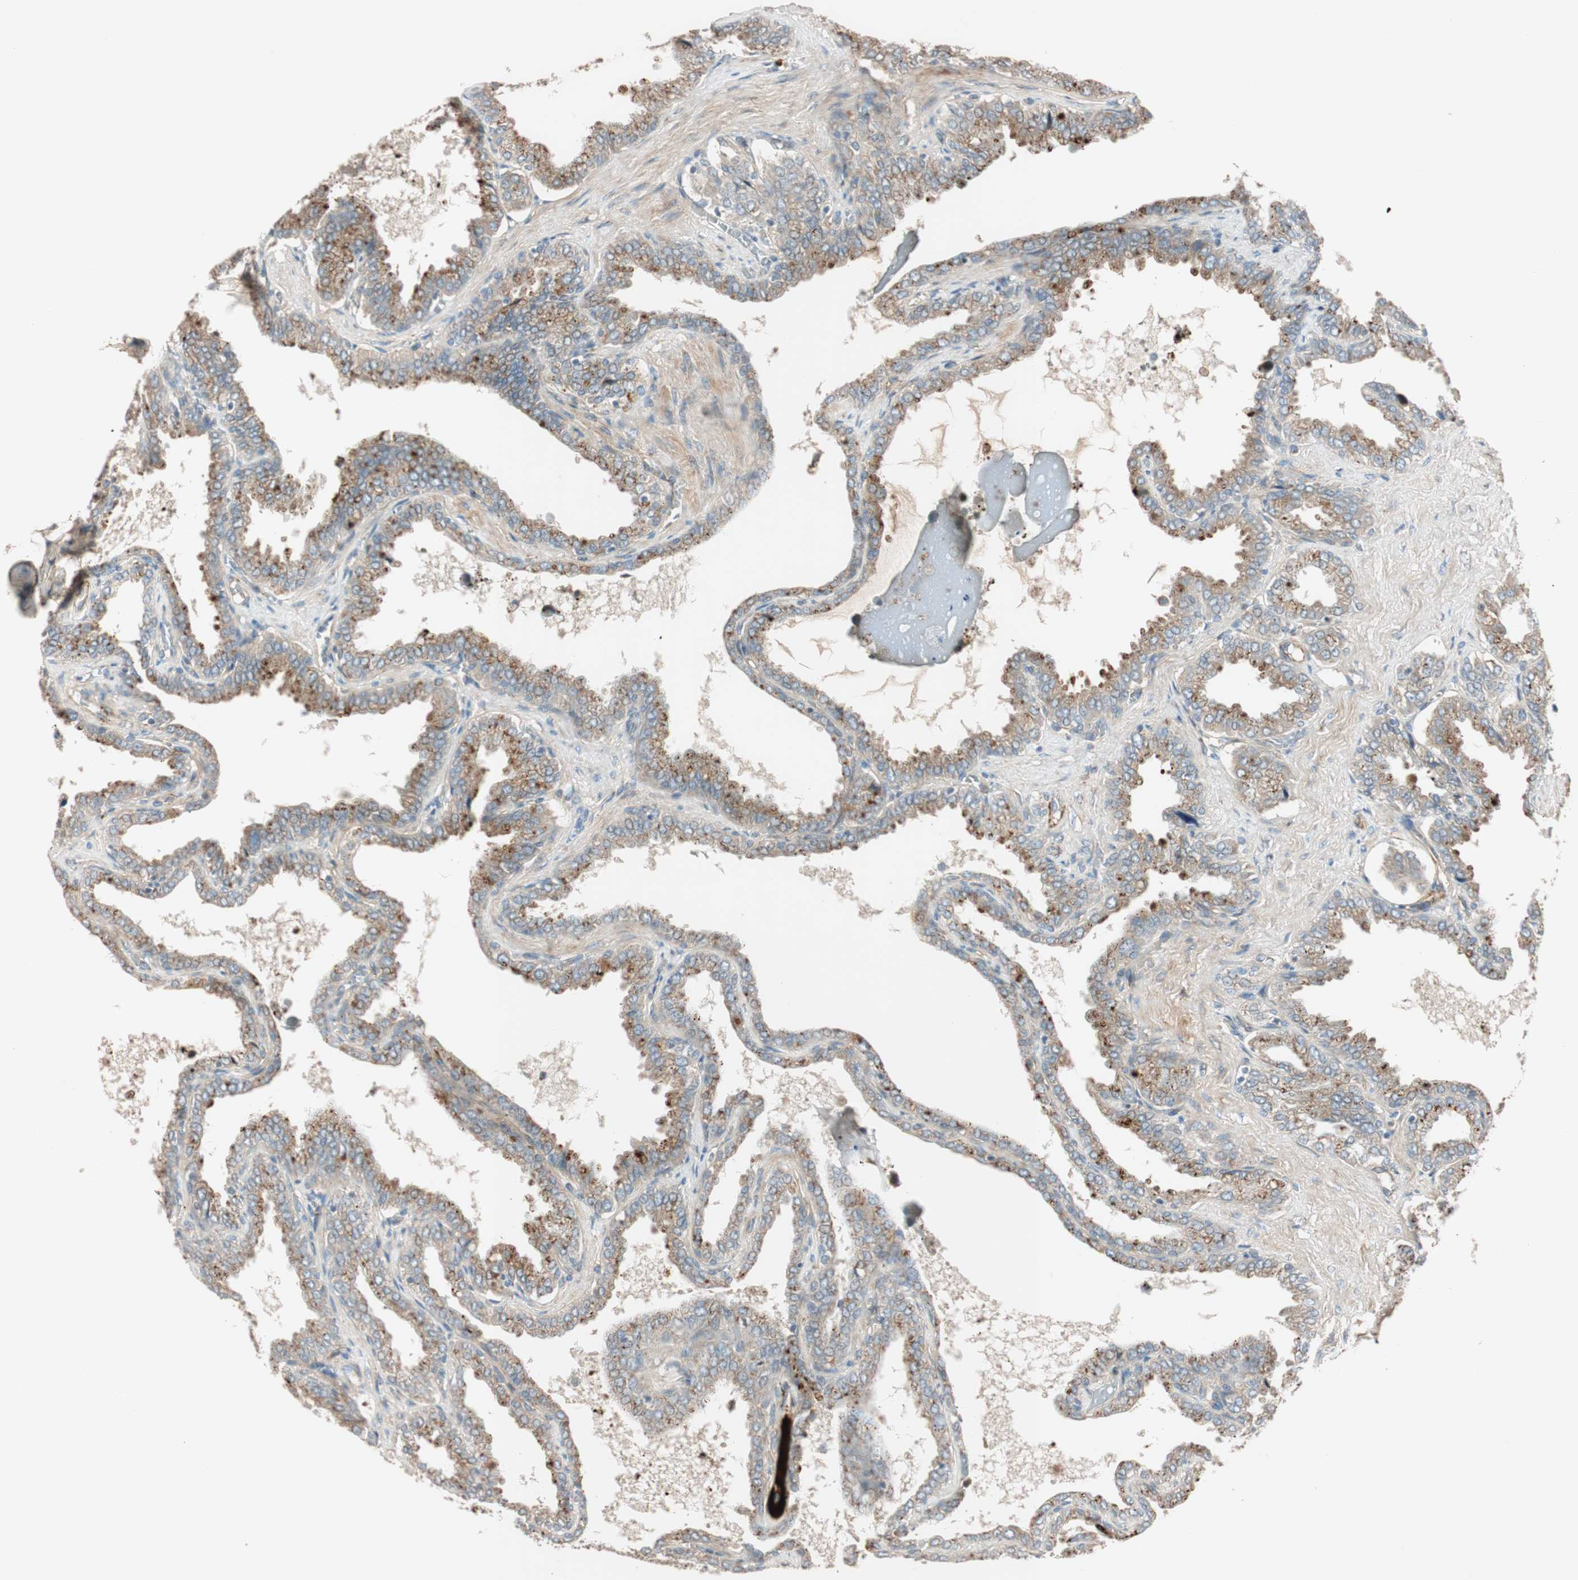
{"staining": {"intensity": "moderate", "quantity": ">75%", "location": "cytoplasmic/membranous"}, "tissue": "seminal vesicle", "cell_type": "Glandular cells", "image_type": "normal", "snomed": [{"axis": "morphology", "description": "Normal tissue, NOS"}, {"axis": "topography", "description": "Seminal veicle"}], "caption": "Immunohistochemistry (DAB) staining of benign human seminal vesicle exhibits moderate cytoplasmic/membranous protein staining in about >75% of glandular cells.", "gene": "EPHA6", "patient": {"sex": "male", "age": 46}}